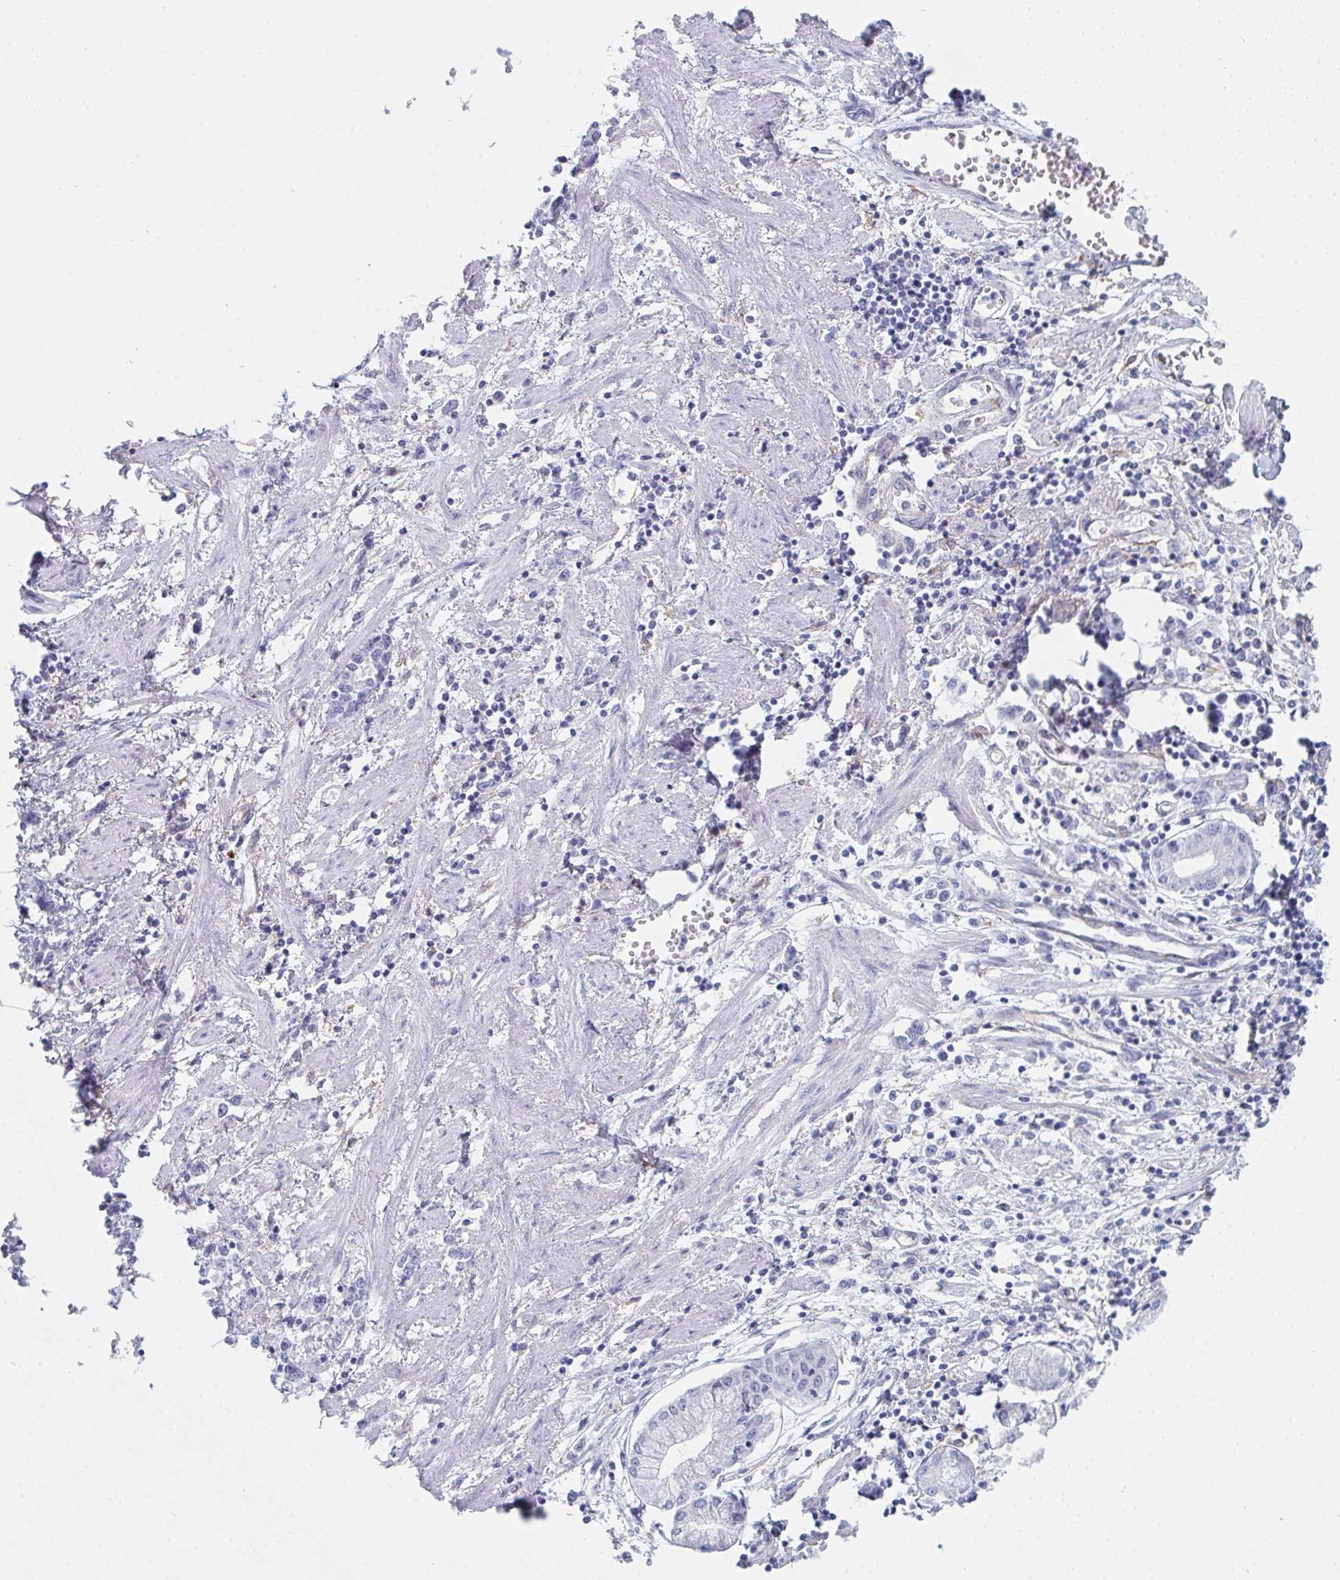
{"staining": {"intensity": "negative", "quantity": "none", "location": "none"}, "tissue": "stomach cancer", "cell_type": "Tumor cells", "image_type": "cancer", "snomed": [{"axis": "morphology", "description": "Adenocarcinoma, NOS"}, {"axis": "topography", "description": "Stomach"}], "caption": "Tumor cells show no significant staining in stomach cancer (adenocarcinoma).", "gene": "DAB2", "patient": {"sex": "female", "age": 76}}